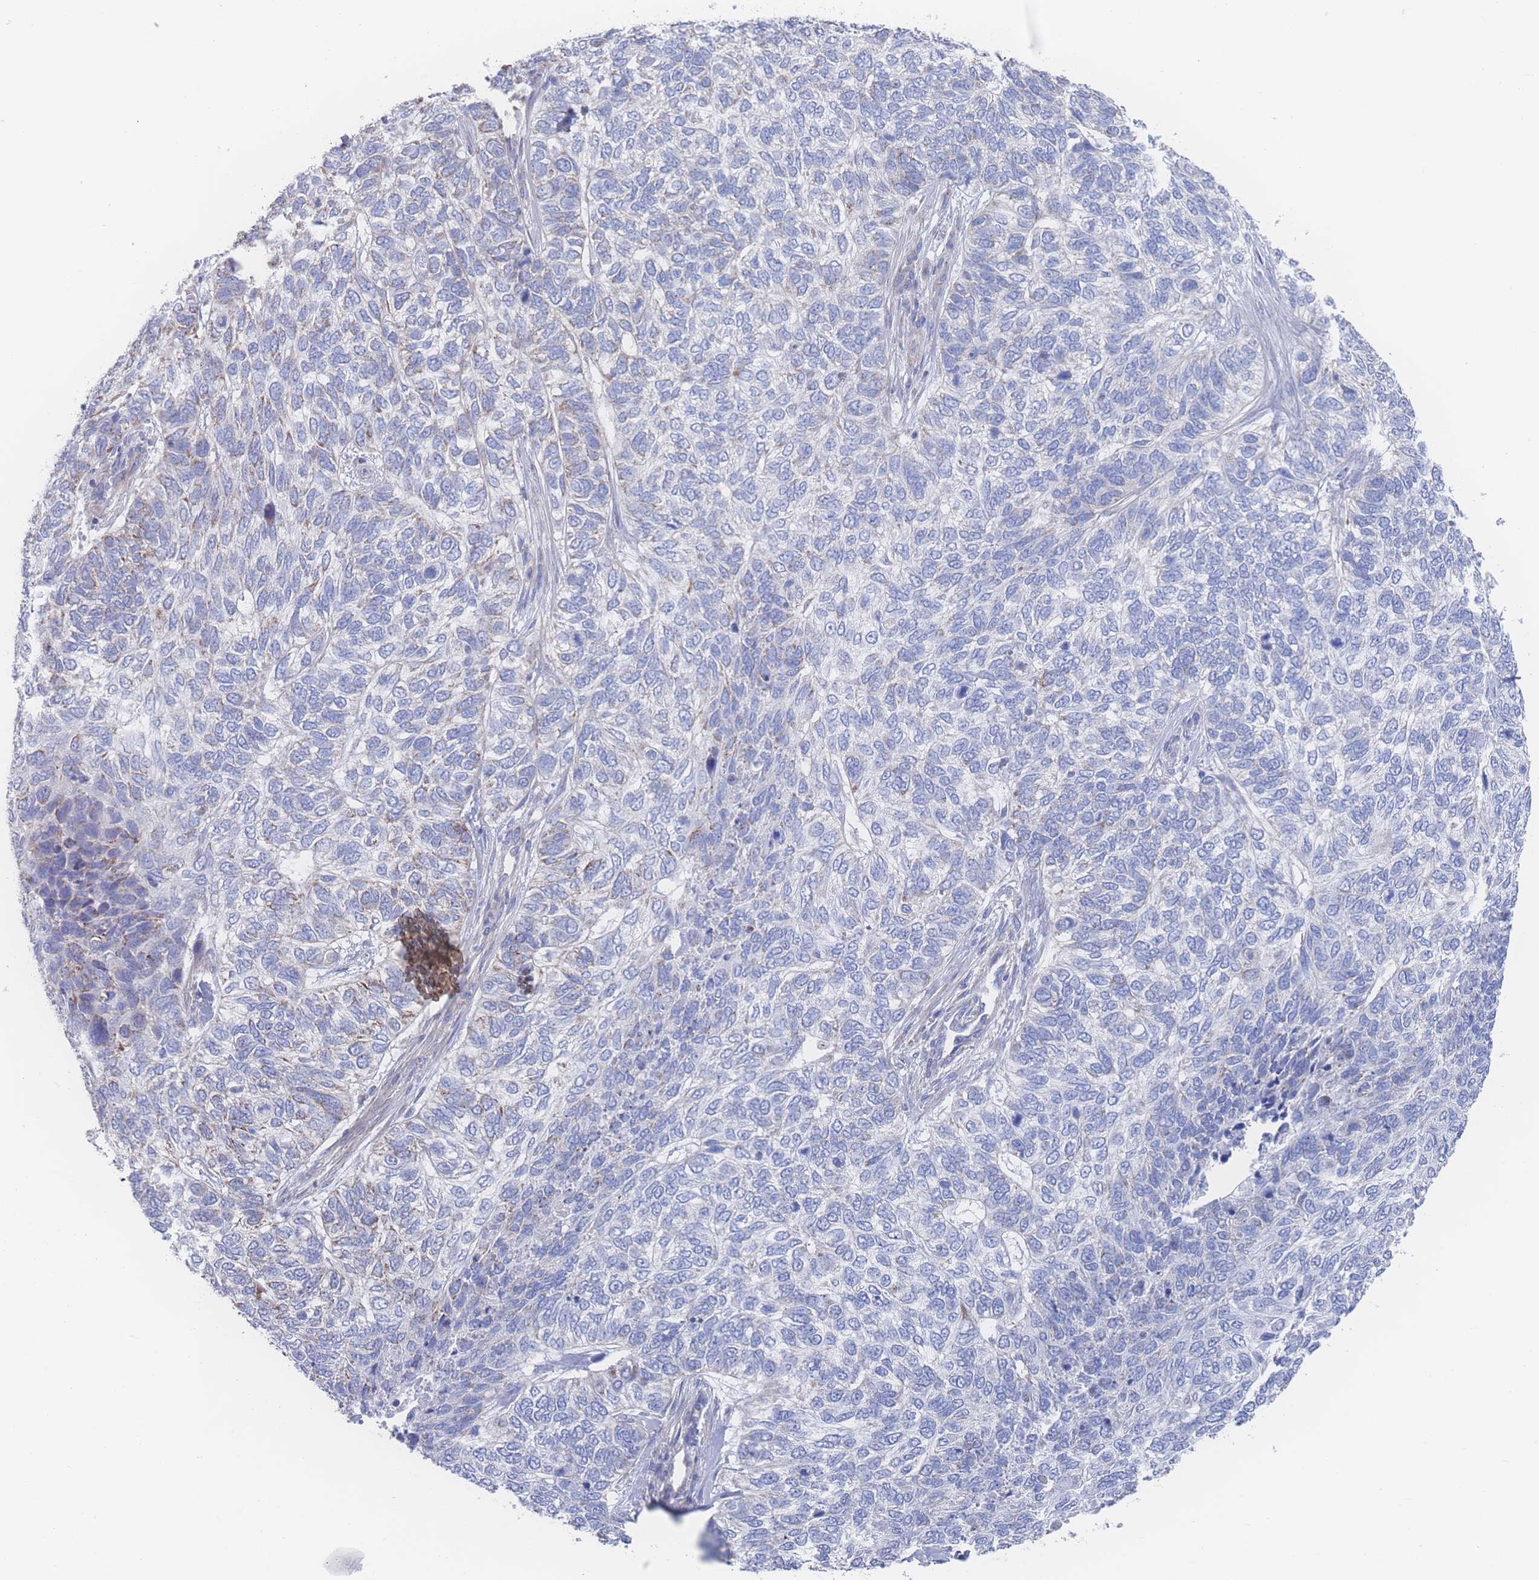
{"staining": {"intensity": "weak", "quantity": "<25%", "location": "cytoplasmic/membranous"}, "tissue": "skin cancer", "cell_type": "Tumor cells", "image_type": "cancer", "snomed": [{"axis": "morphology", "description": "Basal cell carcinoma"}, {"axis": "topography", "description": "Skin"}], "caption": "This is an IHC photomicrograph of skin cancer. There is no expression in tumor cells.", "gene": "SNPH", "patient": {"sex": "female", "age": 65}}